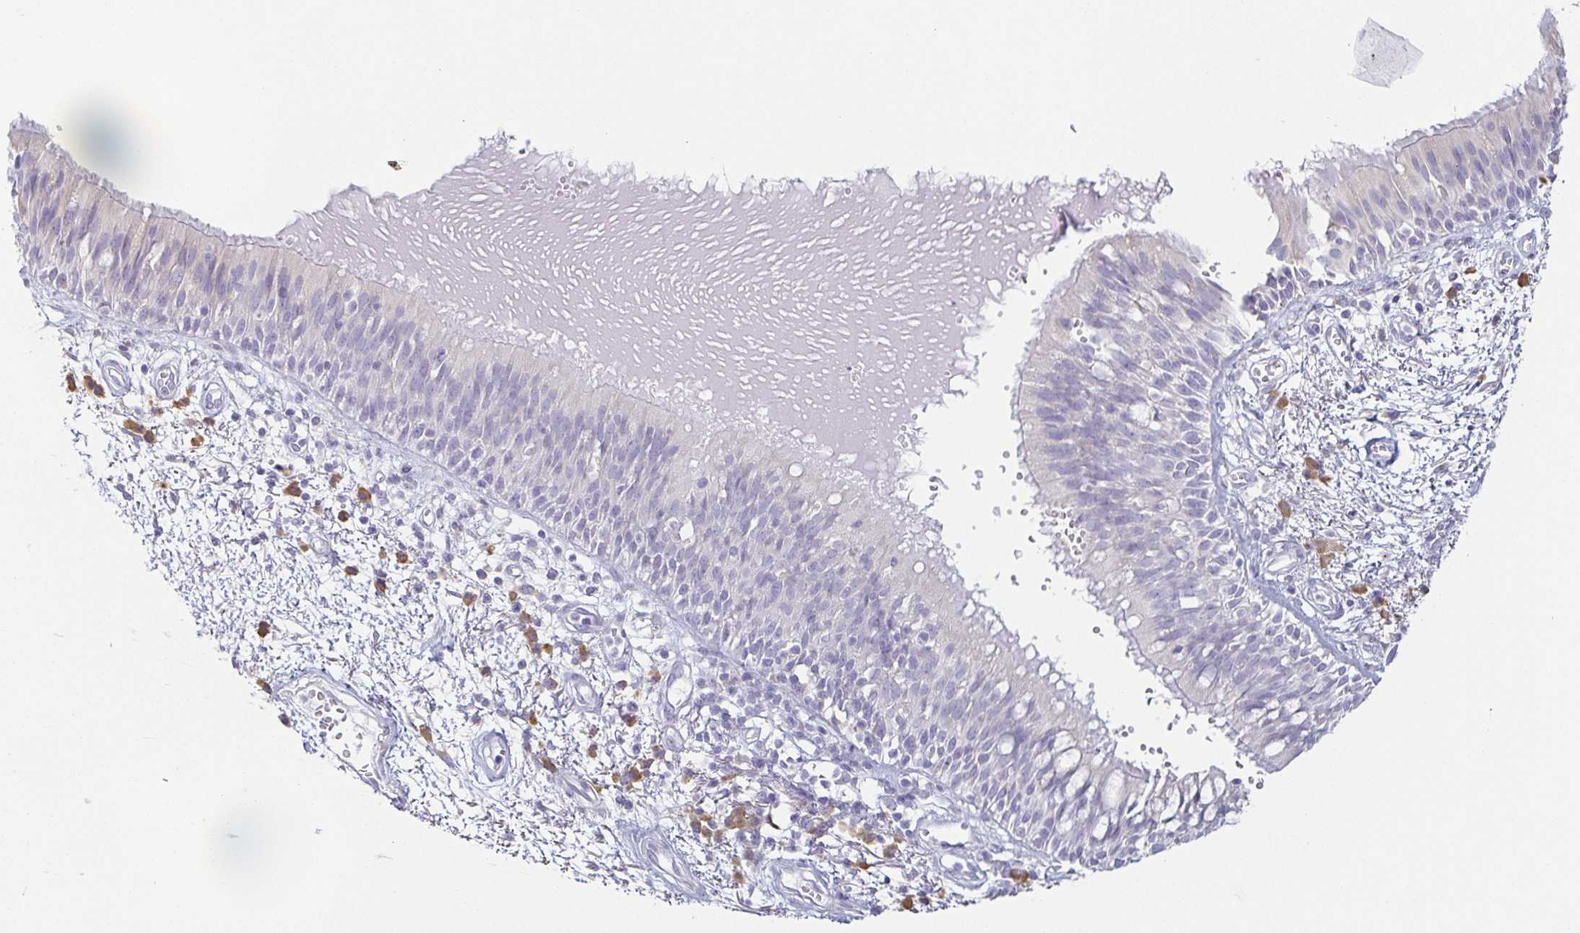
{"staining": {"intensity": "negative", "quantity": "none", "location": "none"}, "tissue": "bronchus", "cell_type": "Respiratory epithelial cells", "image_type": "normal", "snomed": [{"axis": "morphology", "description": "Normal tissue, NOS"}, {"axis": "morphology", "description": "Squamous cell carcinoma, NOS"}, {"axis": "topography", "description": "Cartilage tissue"}, {"axis": "topography", "description": "Bronchus"}, {"axis": "topography", "description": "Lung"}], "caption": "IHC of normal bronchus reveals no positivity in respiratory epithelial cells. (Brightfield microscopy of DAB immunohistochemistry (IHC) at high magnification).", "gene": "PRR27", "patient": {"sex": "male", "age": 66}}